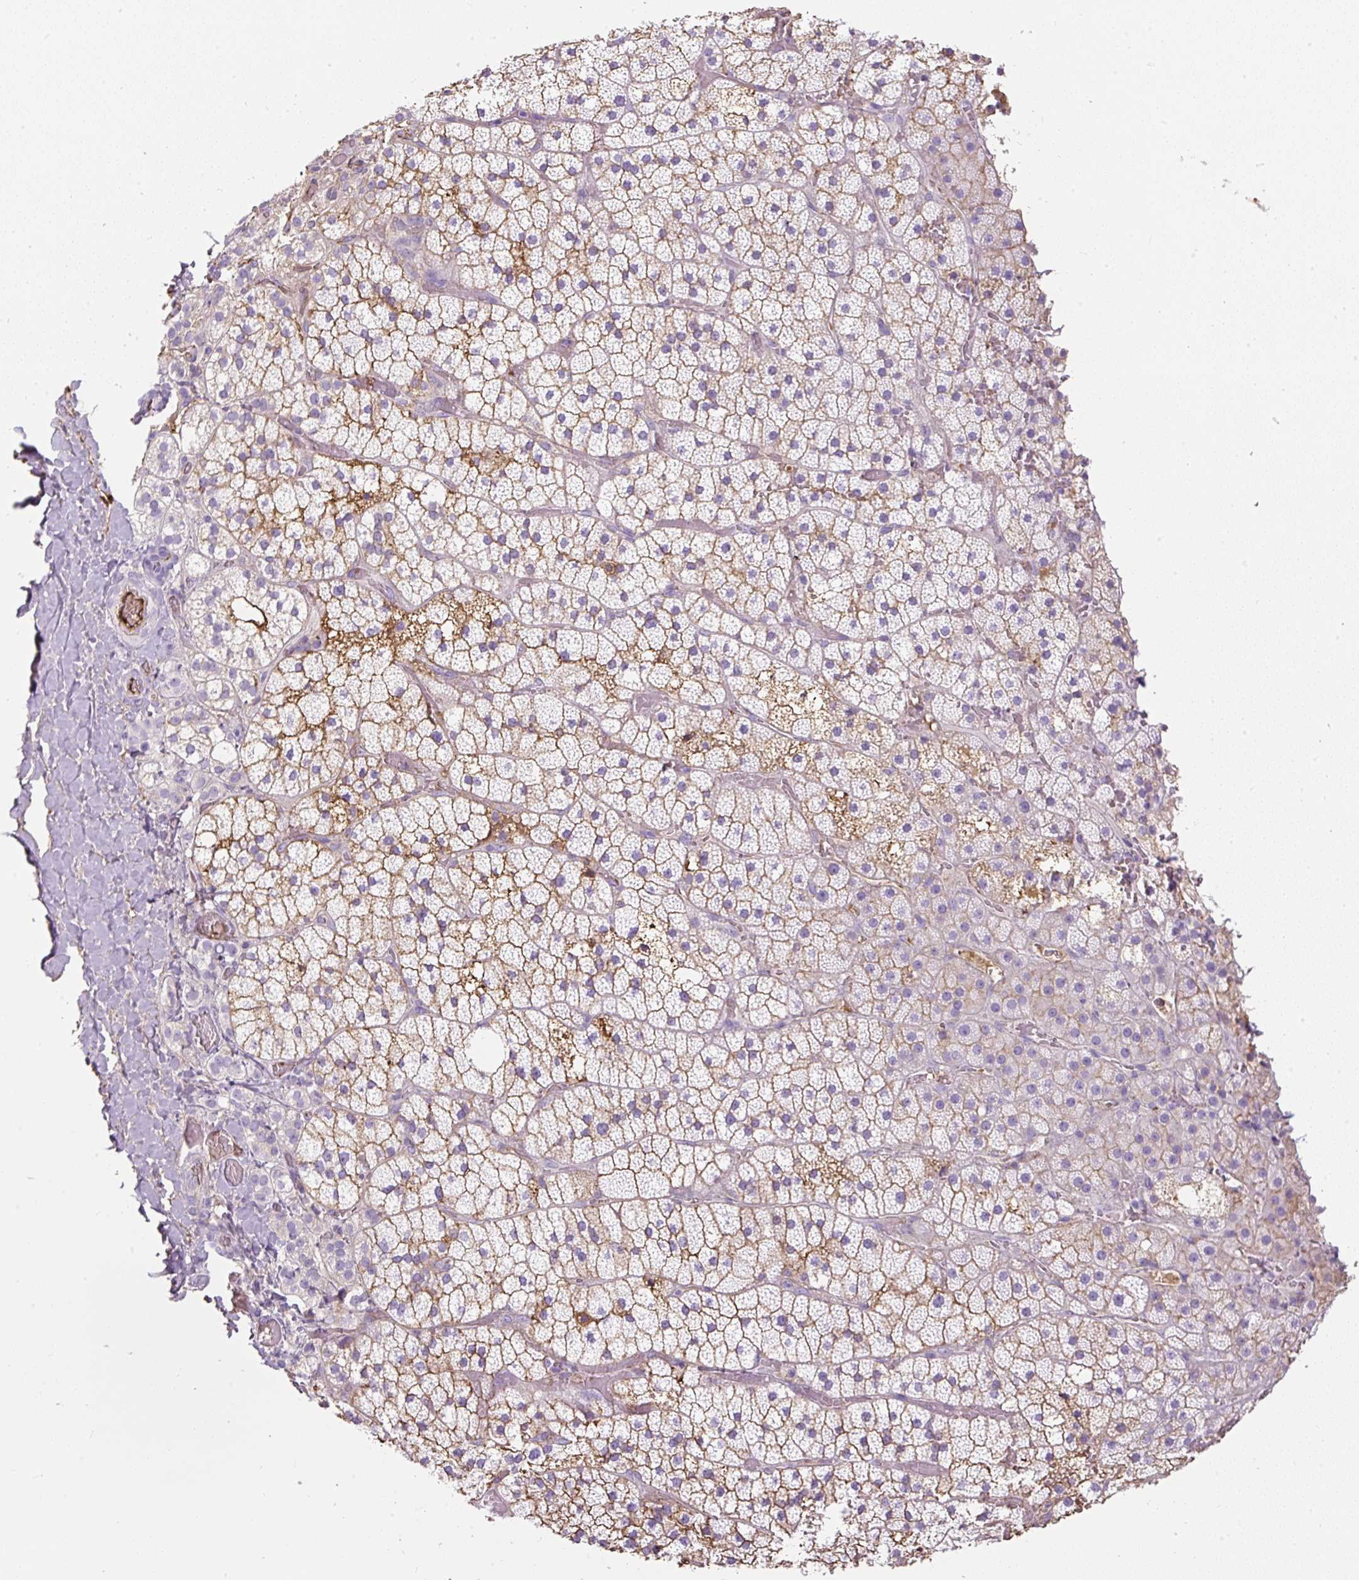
{"staining": {"intensity": "moderate", "quantity": "<25%", "location": "cytoplasmic/membranous"}, "tissue": "adrenal gland", "cell_type": "Glandular cells", "image_type": "normal", "snomed": [{"axis": "morphology", "description": "Normal tissue, NOS"}, {"axis": "topography", "description": "Adrenal gland"}], "caption": "DAB (3,3'-diaminobenzidine) immunohistochemical staining of unremarkable human adrenal gland shows moderate cytoplasmic/membranous protein positivity in approximately <25% of glandular cells.", "gene": "APOA1", "patient": {"sex": "male", "age": 53}}